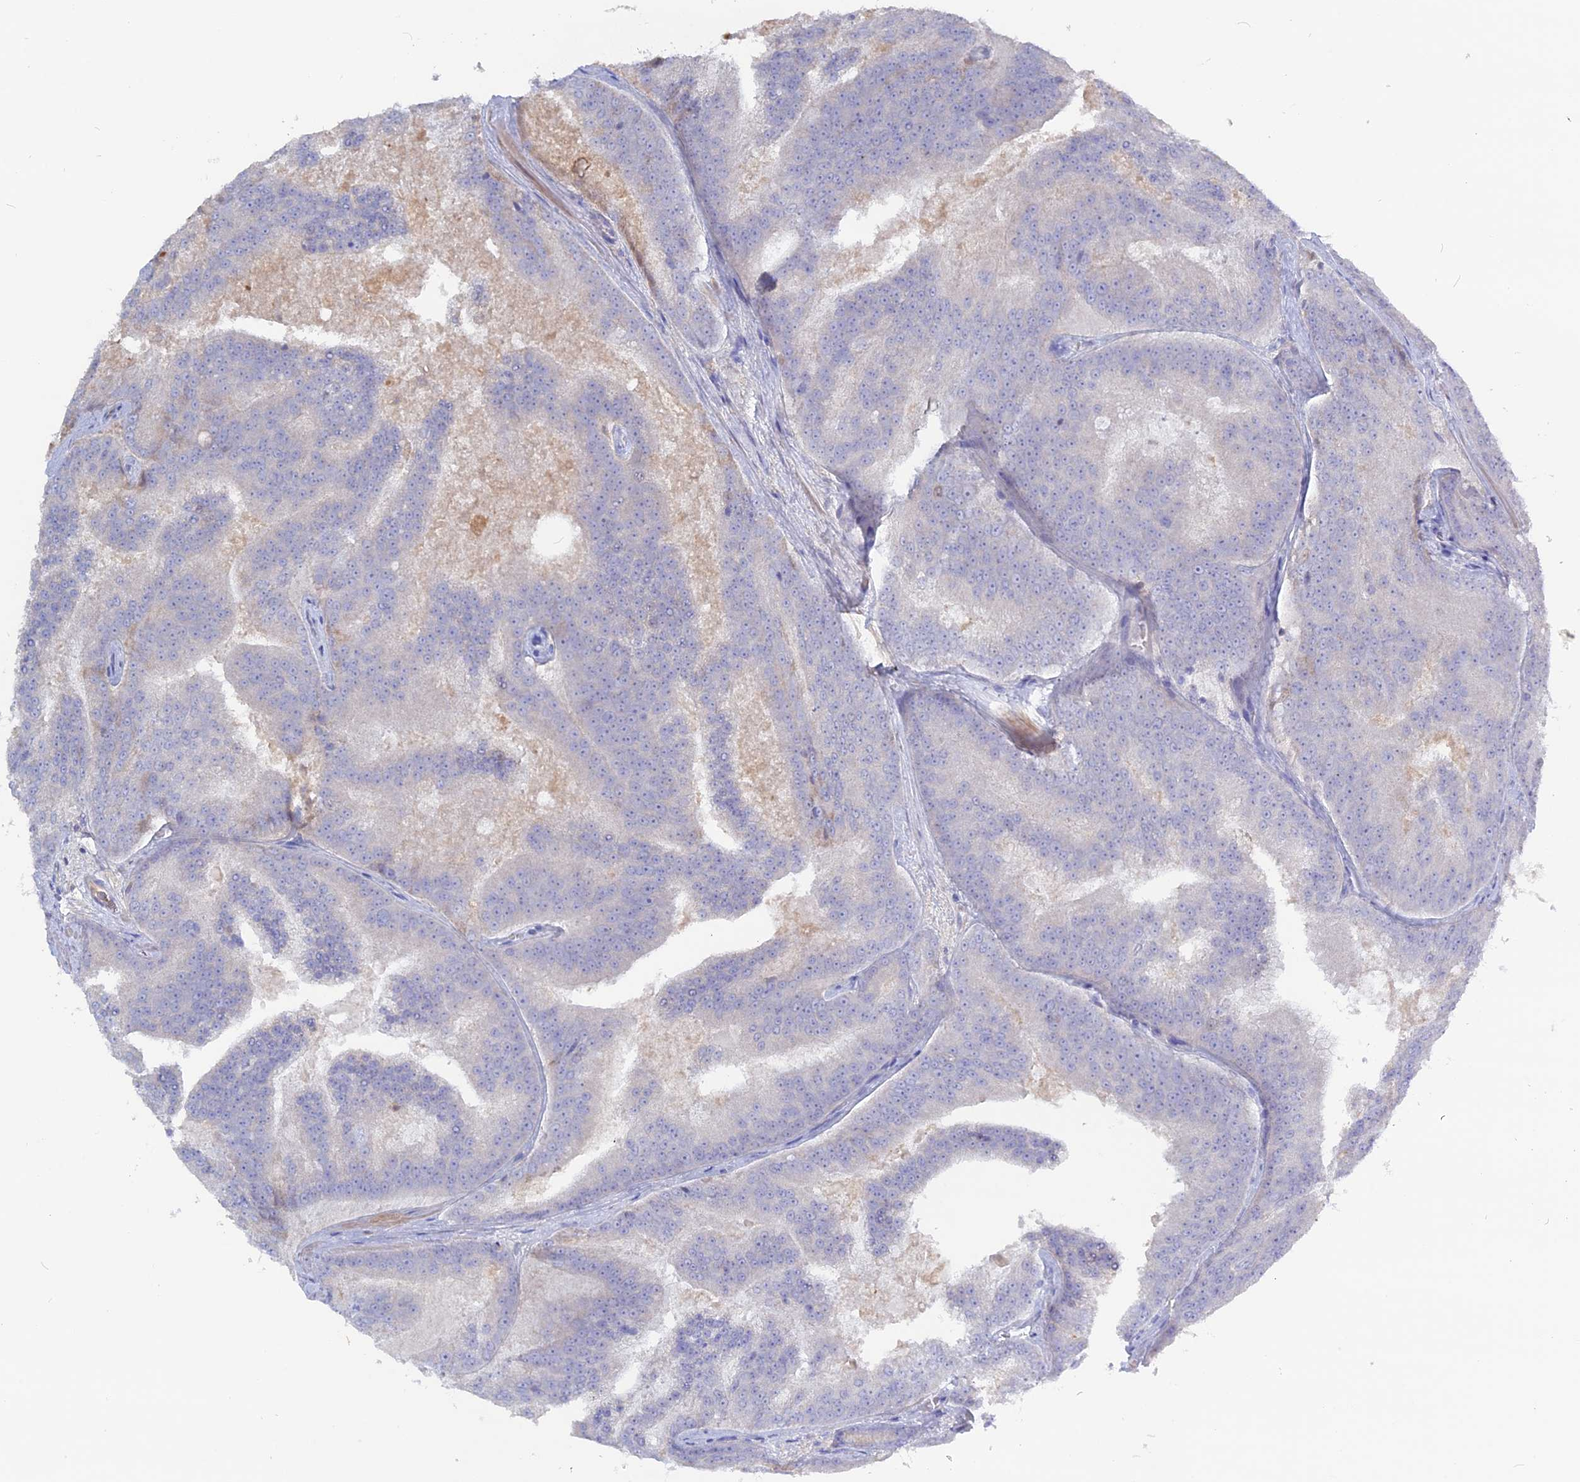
{"staining": {"intensity": "negative", "quantity": "none", "location": "none"}, "tissue": "prostate cancer", "cell_type": "Tumor cells", "image_type": "cancer", "snomed": [{"axis": "morphology", "description": "Adenocarcinoma, High grade"}, {"axis": "topography", "description": "Prostate"}], "caption": "High power microscopy image of an immunohistochemistry (IHC) histopathology image of adenocarcinoma (high-grade) (prostate), revealing no significant staining in tumor cells.", "gene": "ADGRA1", "patient": {"sex": "male", "age": 61}}